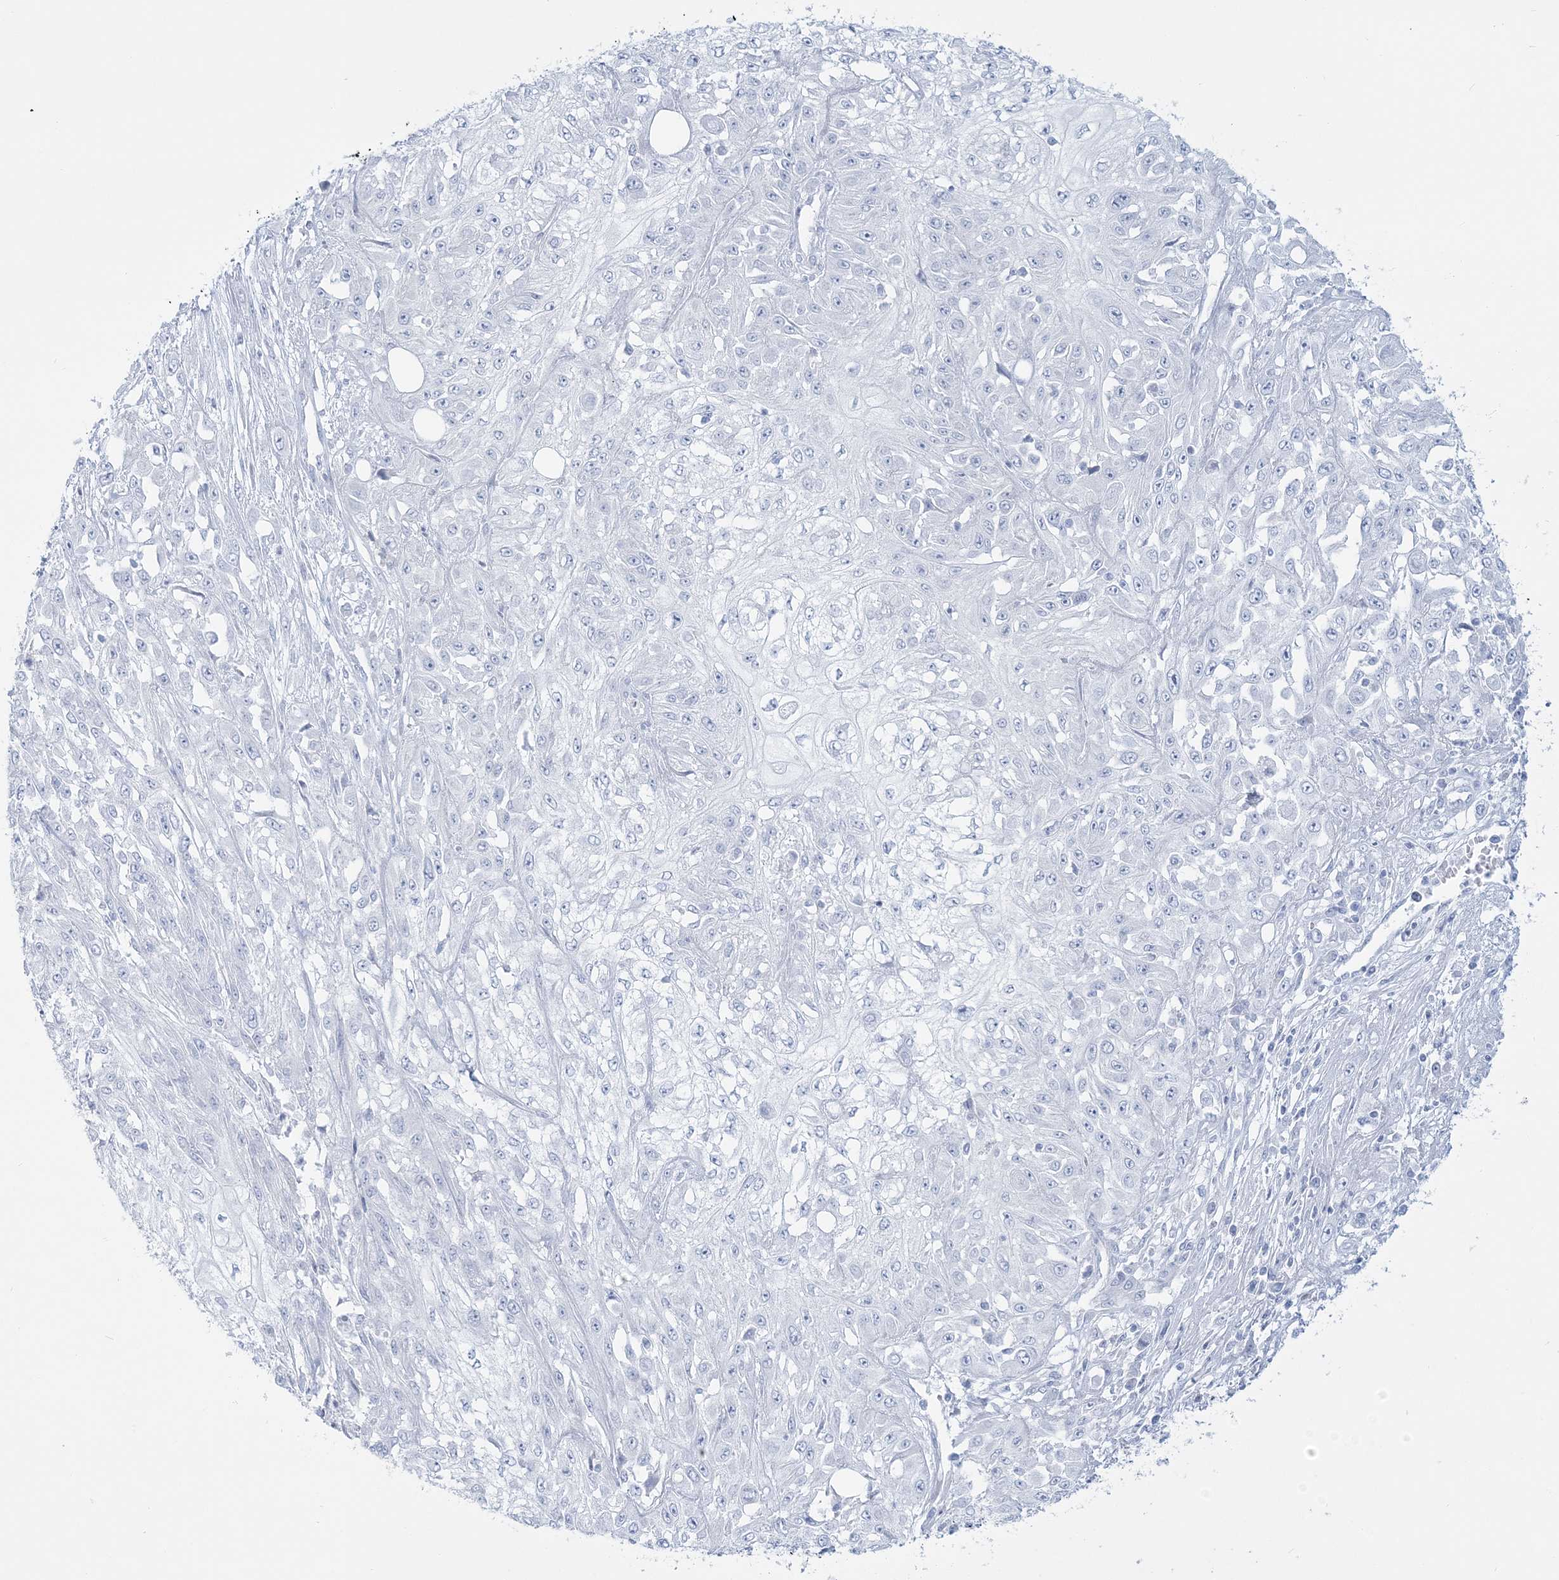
{"staining": {"intensity": "negative", "quantity": "none", "location": "none"}, "tissue": "skin cancer", "cell_type": "Tumor cells", "image_type": "cancer", "snomed": [{"axis": "morphology", "description": "Squamous cell carcinoma, NOS"}, {"axis": "morphology", "description": "Squamous cell carcinoma, metastatic, NOS"}, {"axis": "topography", "description": "Skin"}, {"axis": "topography", "description": "Lymph node"}], "caption": "Tumor cells show no significant protein expression in skin cancer (squamous cell carcinoma). (DAB immunohistochemistry visualized using brightfield microscopy, high magnification).", "gene": "ADGB", "patient": {"sex": "male", "age": 75}}